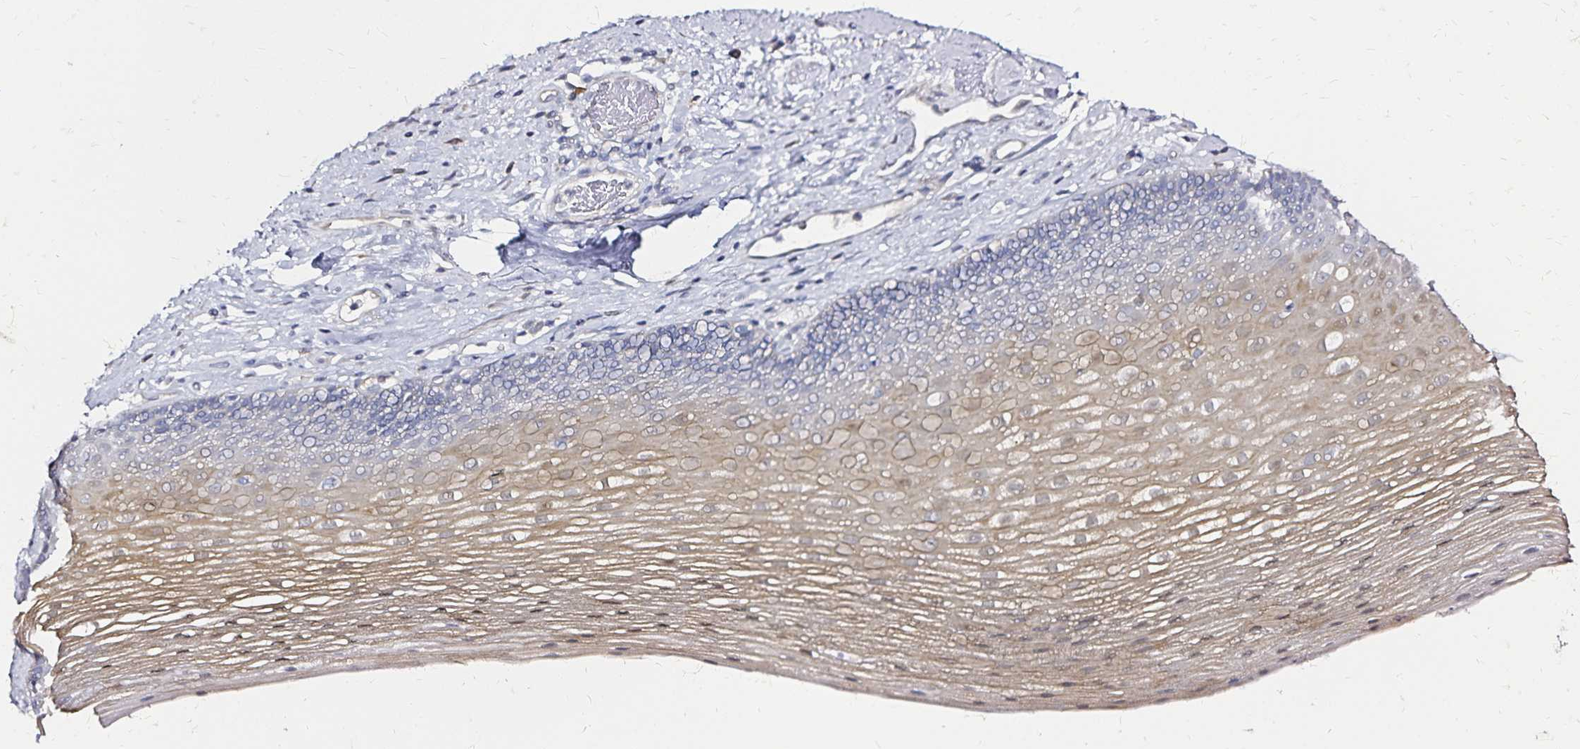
{"staining": {"intensity": "negative", "quantity": "none", "location": "none"}, "tissue": "esophagus", "cell_type": "Squamous epithelial cells", "image_type": "normal", "snomed": [{"axis": "morphology", "description": "Normal tissue, NOS"}, {"axis": "topography", "description": "Esophagus"}], "caption": "A micrograph of esophagus stained for a protein shows no brown staining in squamous epithelial cells.", "gene": "SLC5A1", "patient": {"sex": "male", "age": 62}}